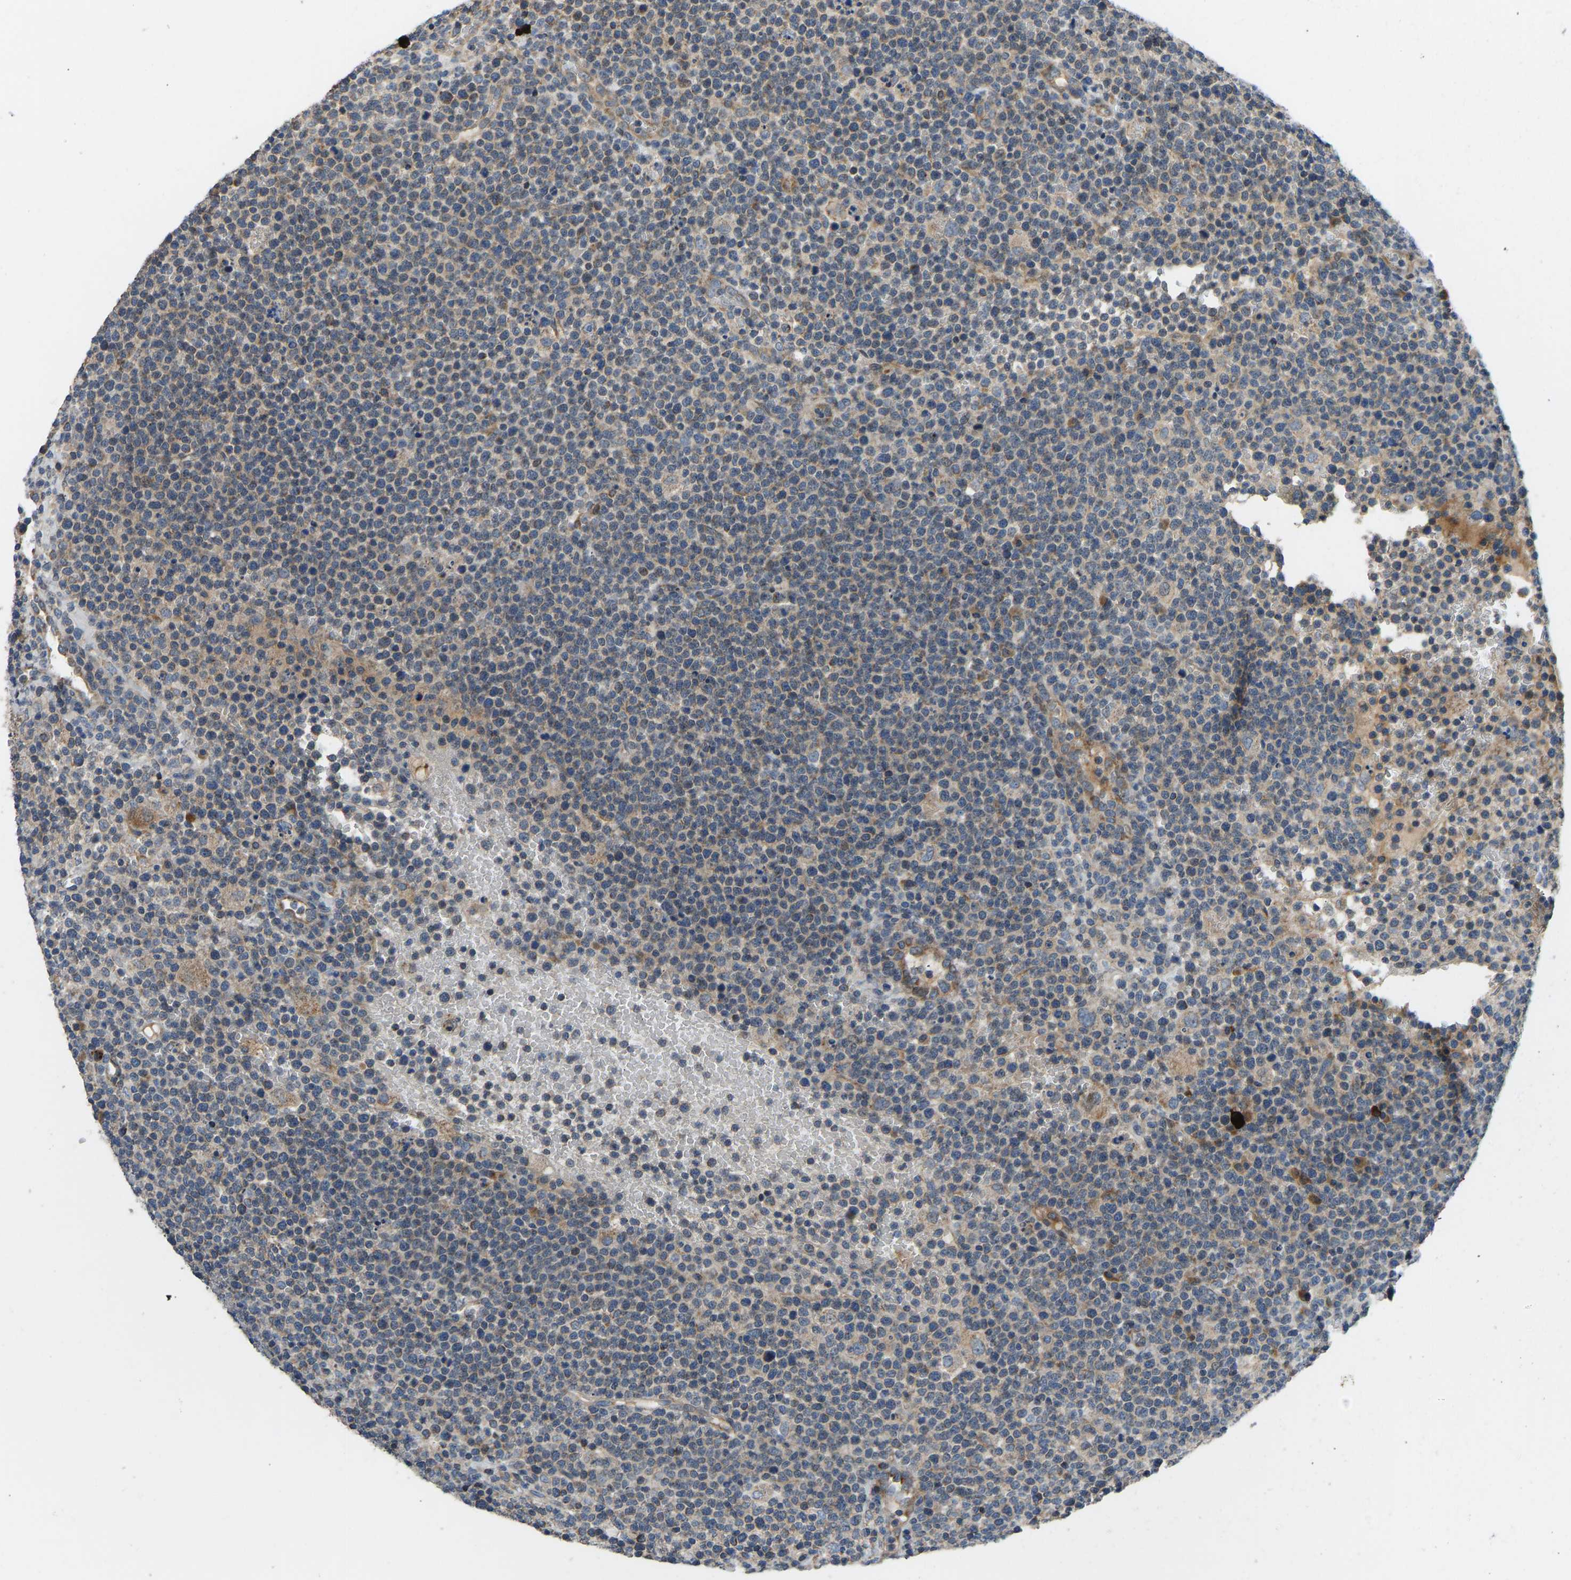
{"staining": {"intensity": "weak", "quantity": "25%-75%", "location": "cytoplasmic/membranous"}, "tissue": "lymphoma", "cell_type": "Tumor cells", "image_type": "cancer", "snomed": [{"axis": "morphology", "description": "Malignant lymphoma, non-Hodgkin's type, High grade"}, {"axis": "topography", "description": "Lymph node"}], "caption": "Immunohistochemical staining of human lymphoma exhibits weak cytoplasmic/membranous protein staining in approximately 25%-75% of tumor cells. Immunohistochemistry (ihc) stains the protein in brown and the nuclei are stained blue.", "gene": "RBP1", "patient": {"sex": "male", "age": 61}}